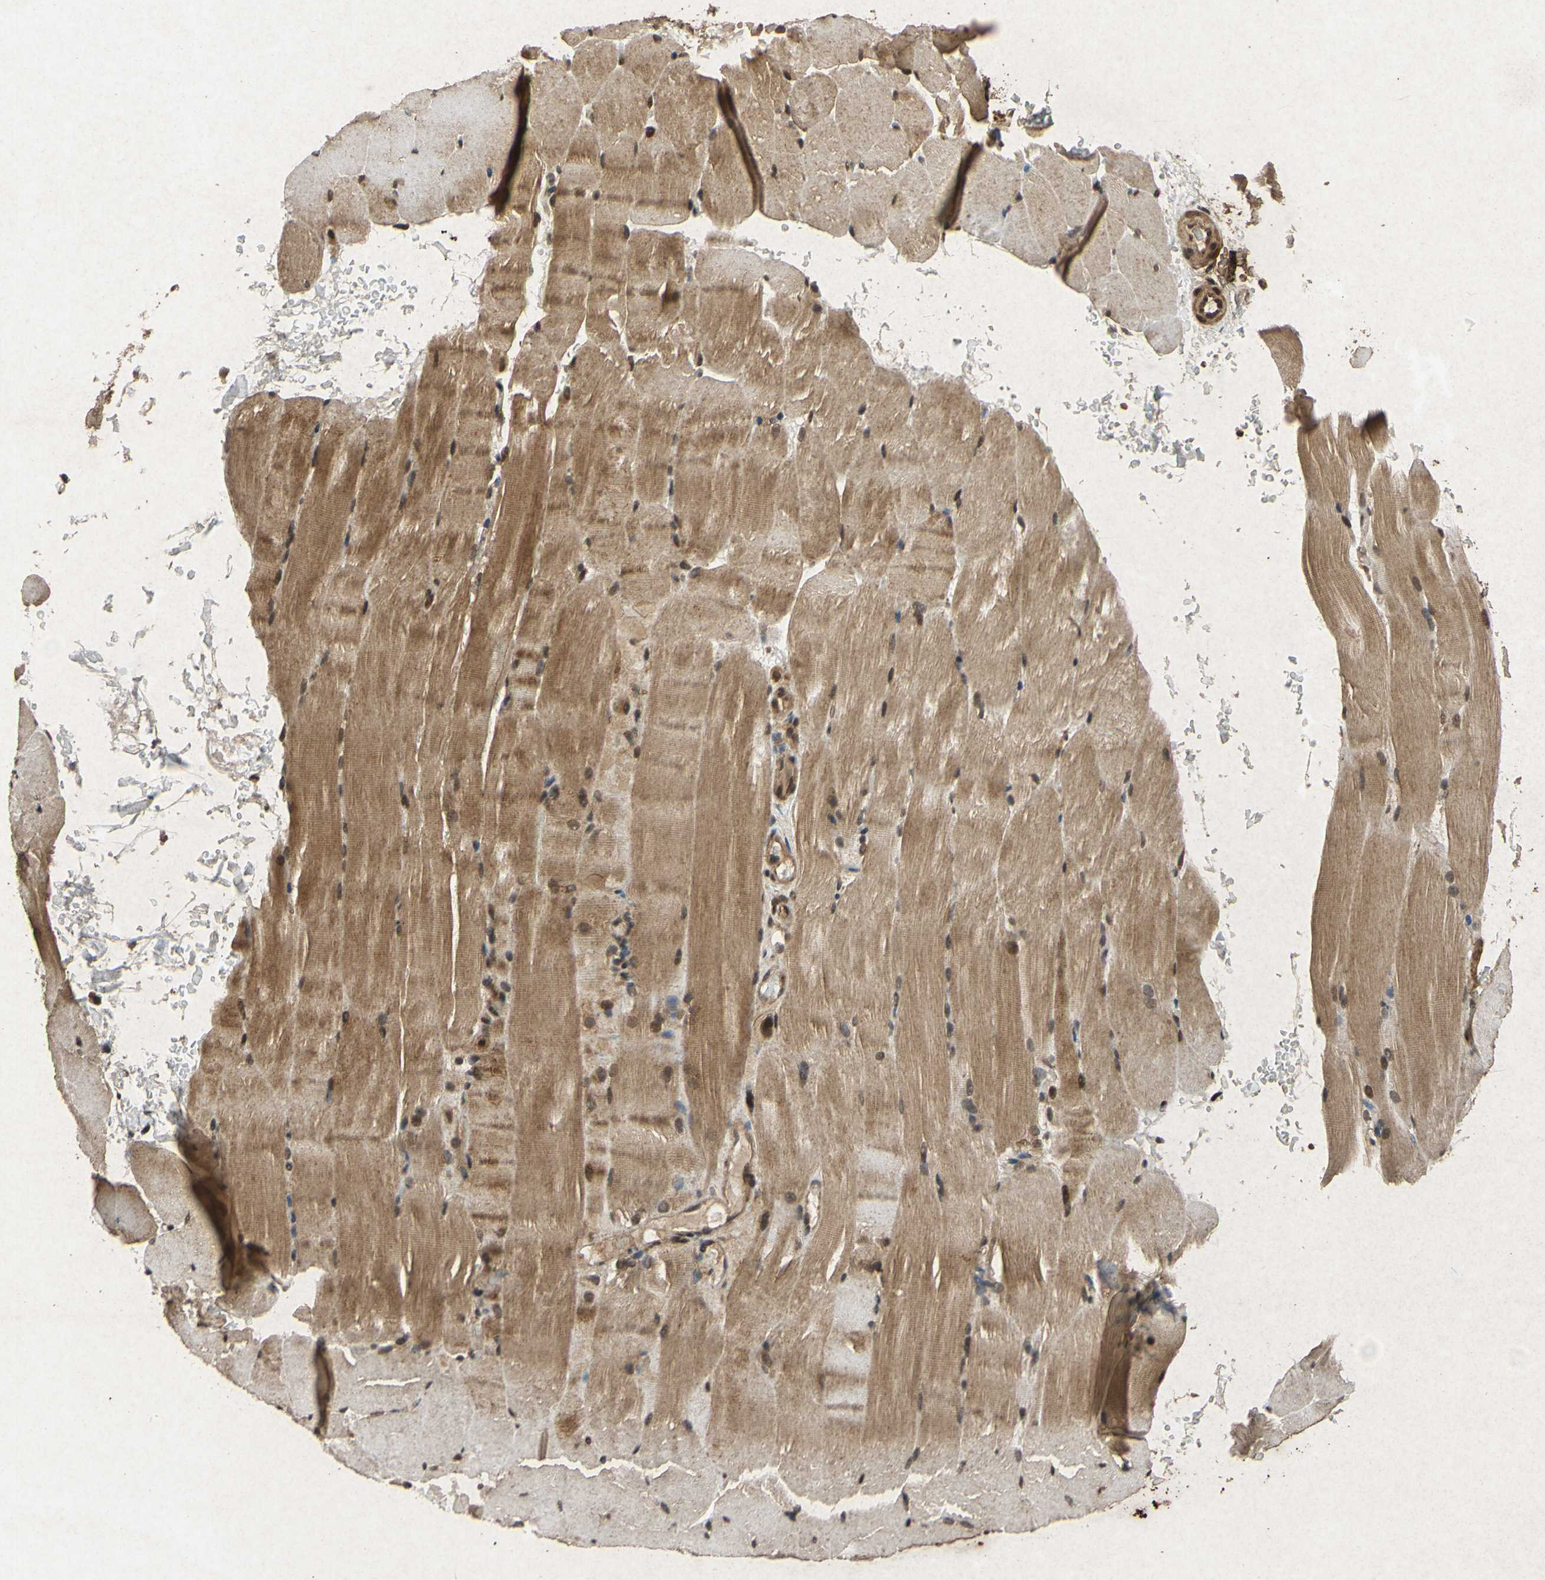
{"staining": {"intensity": "moderate", "quantity": ">75%", "location": "cytoplasmic/membranous,nuclear"}, "tissue": "skeletal muscle", "cell_type": "Myocytes", "image_type": "normal", "snomed": [{"axis": "morphology", "description": "Normal tissue, NOS"}, {"axis": "topography", "description": "Skeletal muscle"}, {"axis": "topography", "description": "Parathyroid gland"}], "caption": "High-power microscopy captured an IHC histopathology image of normal skeletal muscle, revealing moderate cytoplasmic/membranous,nuclear positivity in about >75% of myocytes. (Stains: DAB (3,3'-diaminobenzidine) in brown, nuclei in blue, Microscopy: brightfield microscopy at high magnification).", "gene": "ATP6V1H", "patient": {"sex": "female", "age": 37}}